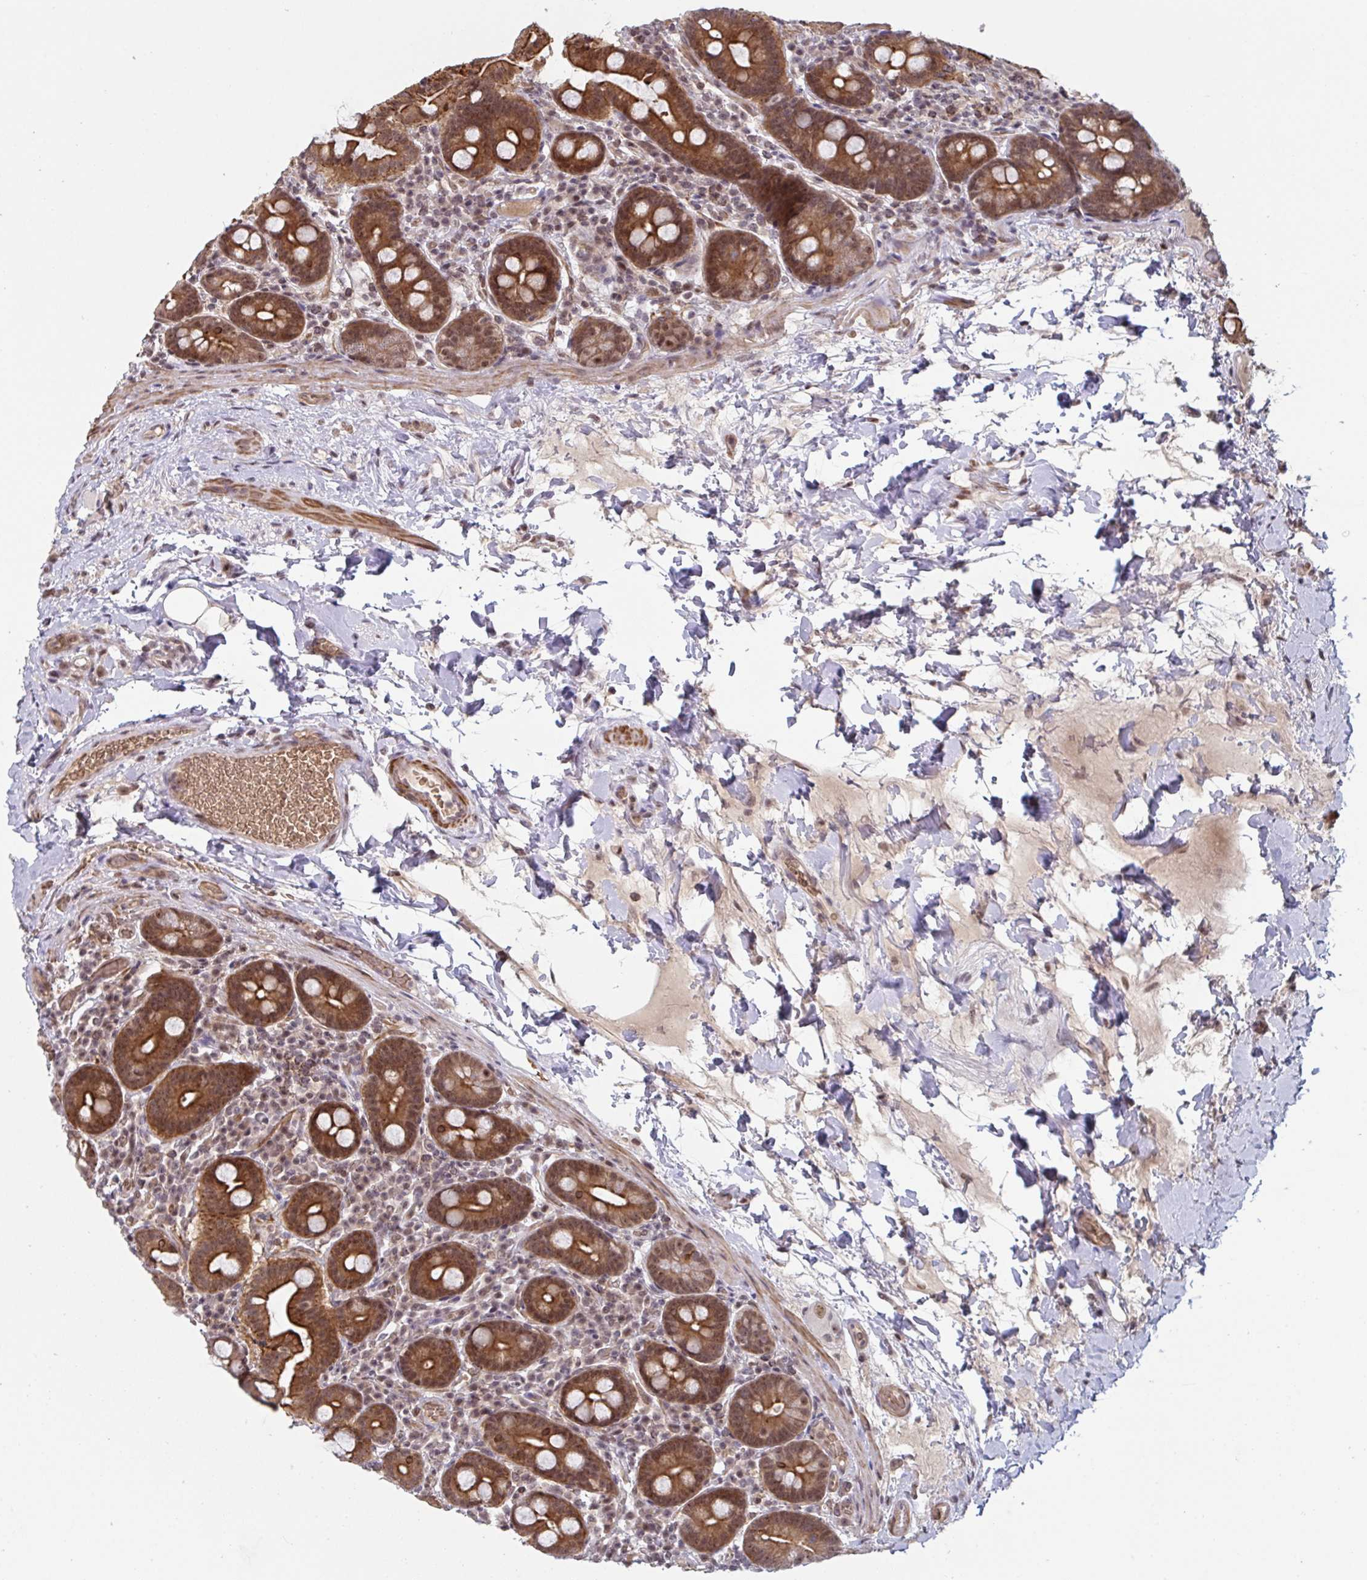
{"staining": {"intensity": "strong", "quantity": ">75%", "location": "cytoplasmic/membranous,nuclear"}, "tissue": "small intestine", "cell_type": "Glandular cells", "image_type": "normal", "snomed": [{"axis": "morphology", "description": "Normal tissue, NOS"}, {"axis": "topography", "description": "Small intestine"}], "caption": "Small intestine stained with immunohistochemistry (IHC) shows strong cytoplasmic/membranous,nuclear positivity in approximately >75% of glandular cells. (IHC, brightfield microscopy, high magnification).", "gene": "NLRP13", "patient": {"sex": "male", "age": 26}}